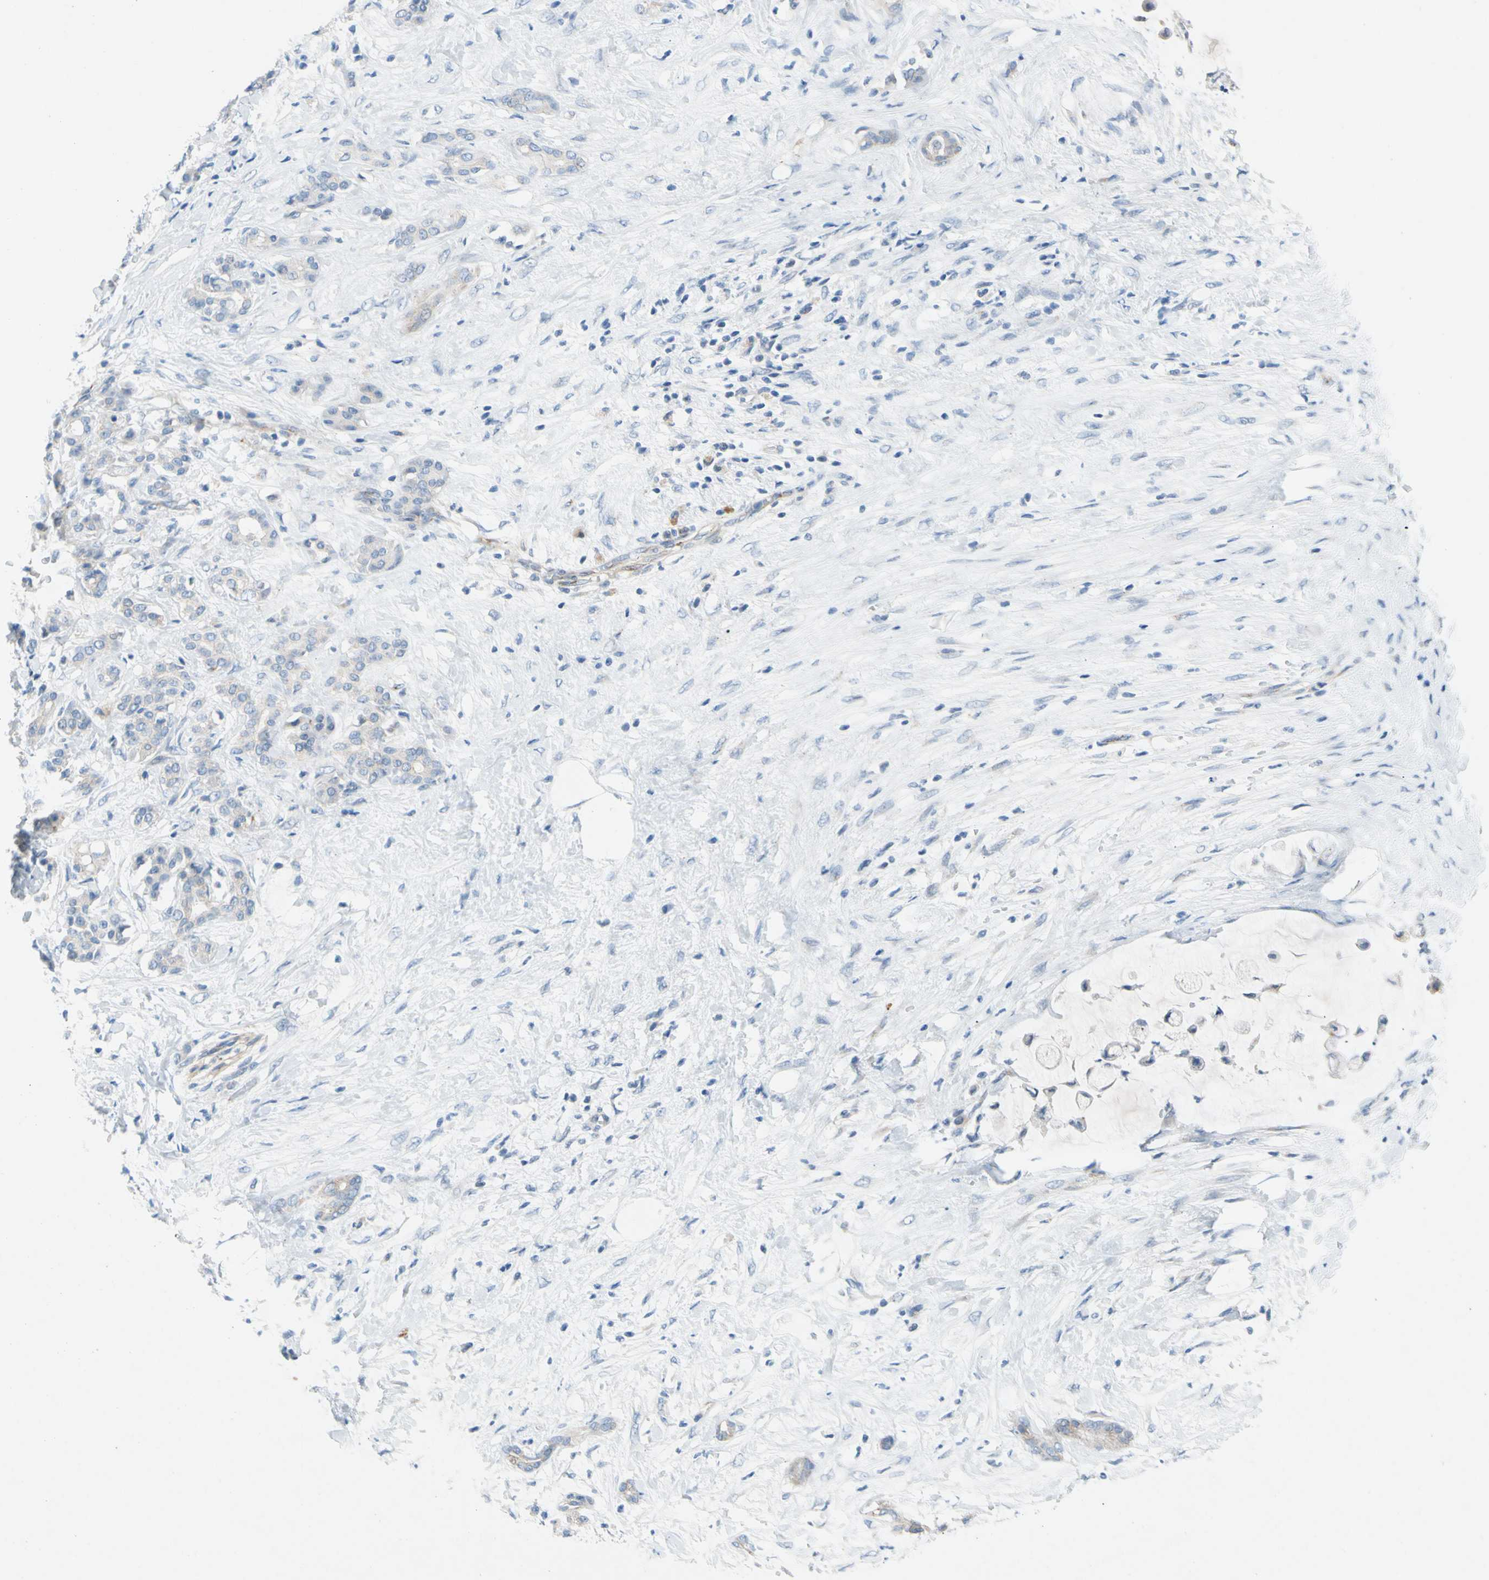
{"staining": {"intensity": "weak", "quantity": "<25%", "location": "cytoplasmic/membranous"}, "tissue": "pancreatic cancer", "cell_type": "Tumor cells", "image_type": "cancer", "snomed": [{"axis": "morphology", "description": "Adenocarcinoma, NOS"}, {"axis": "topography", "description": "Pancreas"}], "caption": "This histopathology image is of pancreatic cancer stained with immunohistochemistry (IHC) to label a protein in brown with the nuclei are counter-stained blue. There is no expression in tumor cells.", "gene": "GASK1B", "patient": {"sex": "male", "age": 41}}